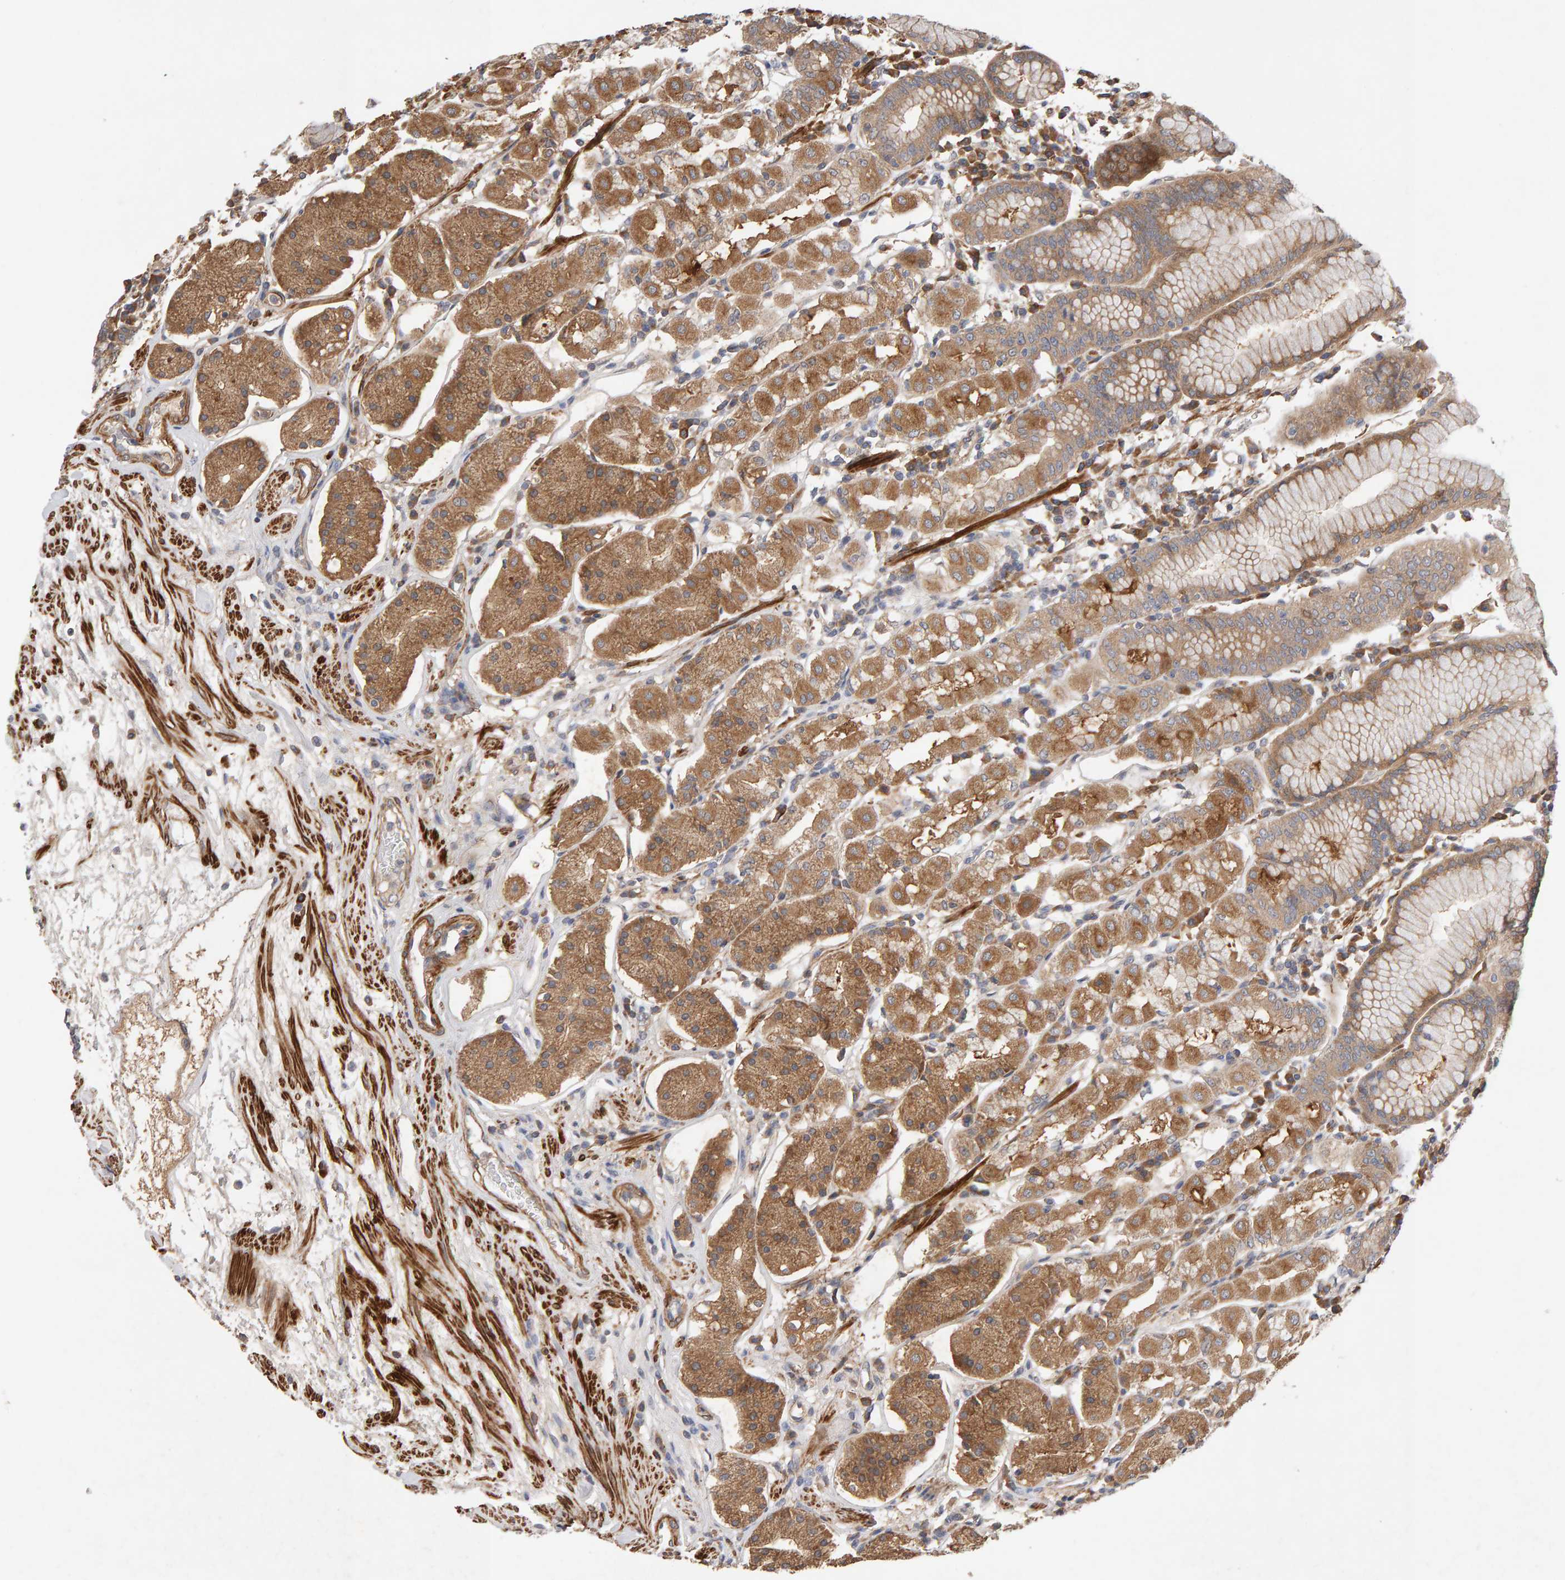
{"staining": {"intensity": "moderate", "quantity": ">75%", "location": "cytoplasmic/membranous"}, "tissue": "stomach", "cell_type": "Glandular cells", "image_type": "normal", "snomed": [{"axis": "morphology", "description": "Normal tissue, NOS"}, {"axis": "topography", "description": "Stomach"}, {"axis": "topography", "description": "Stomach, lower"}], "caption": "Protein staining of unremarkable stomach exhibits moderate cytoplasmic/membranous staining in approximately >75% of glandular cells.", "gene": "RNF19A", "patient": {"sex": "female", "age": 56}}